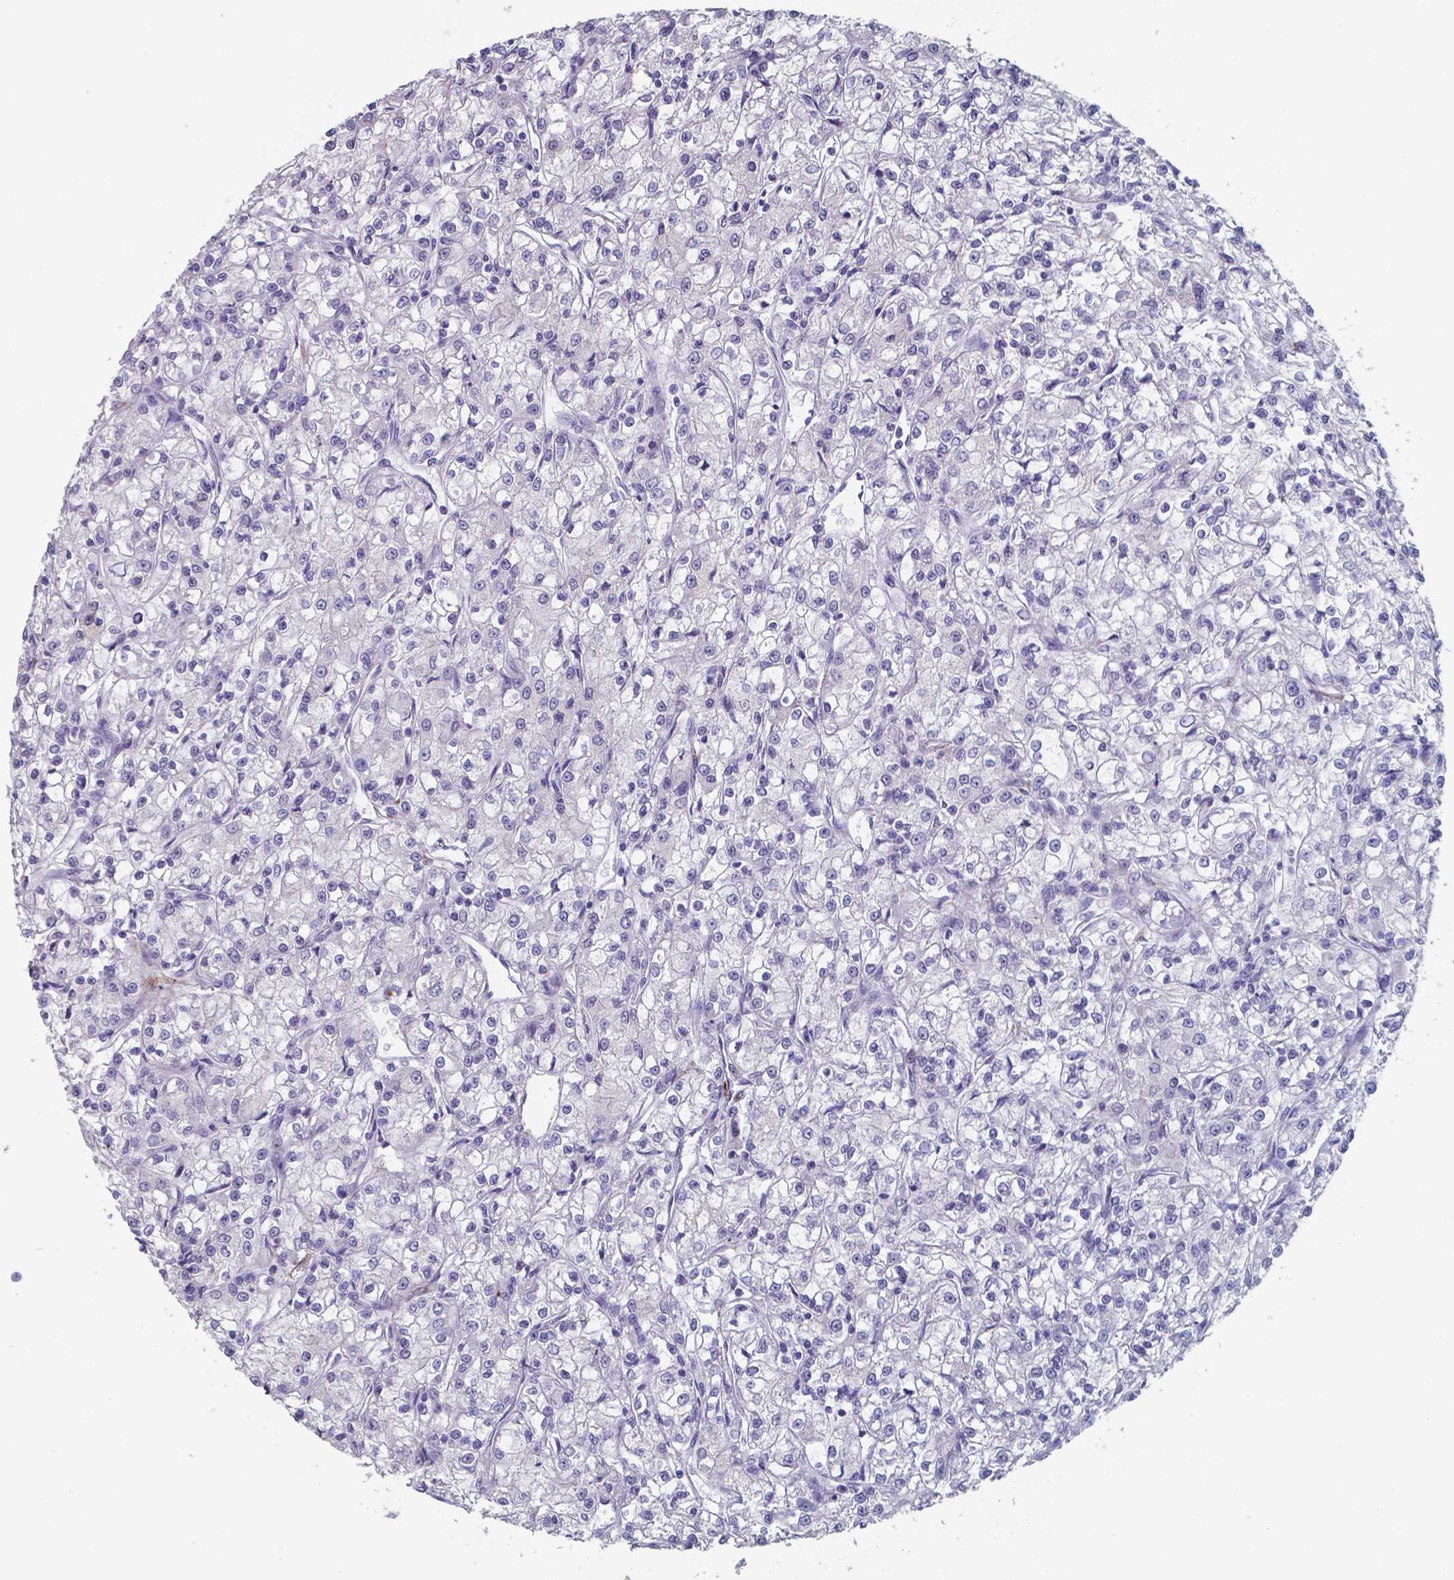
{"staining": {"intensity": "negative", "quantity": "none", "location": "none"}, "tissue": "renal cancer", "cell_type": "Tumor cells", "image_type": "cancer", "snomed": [{"axis": "morphology", "description": "Adenocarcinoma, NOS"}, {"axis": "topography", "description": "Kidney"}], "caption": "This is an immunohistochemistry (IHC) micrograph of renal cancer (adenocarcinoma). There is no positivity in tumor cells.", "gene": "PLA2R1", "patient": {"sex": "female", "age": 59}}